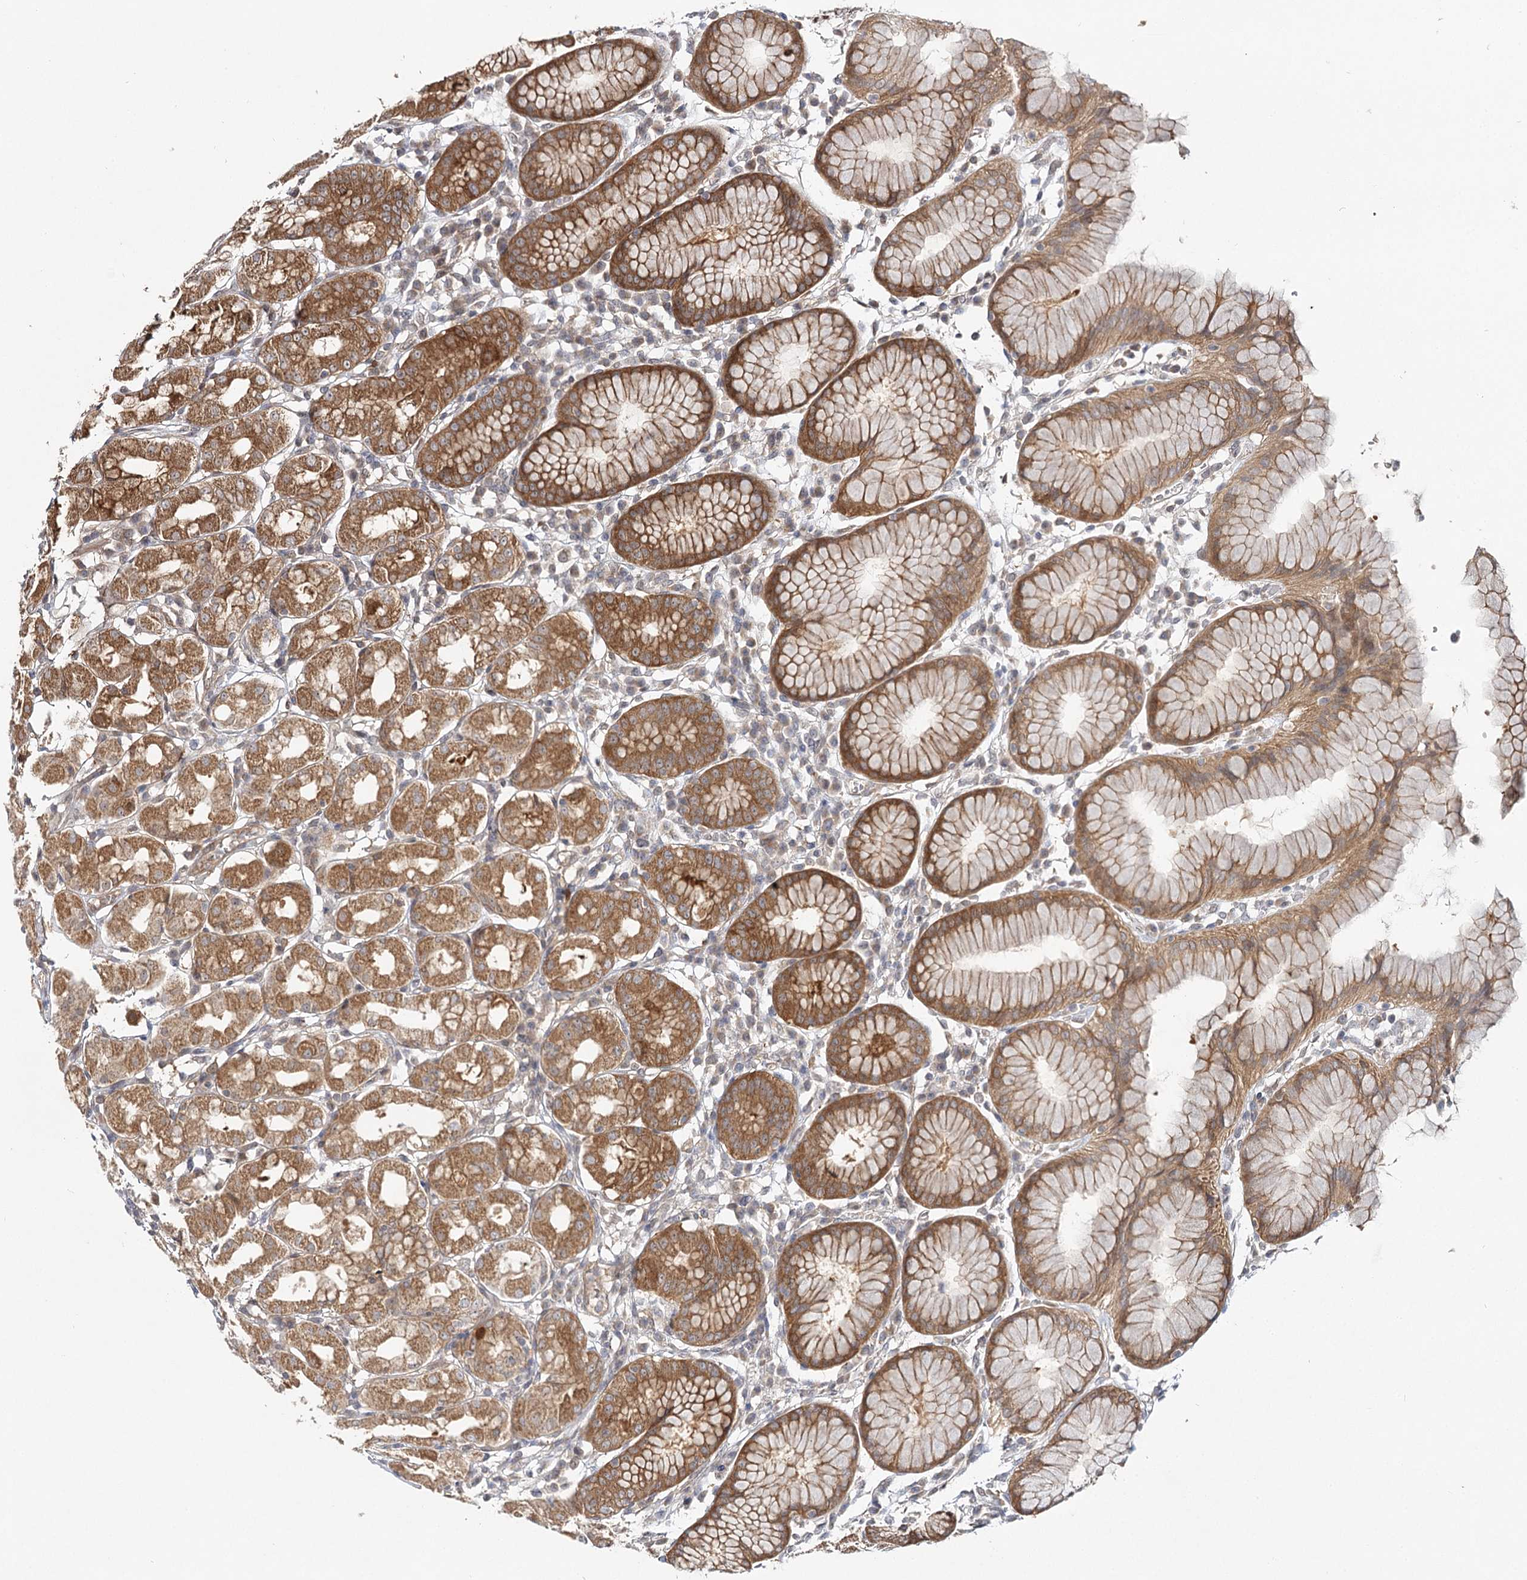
{"staining": {"intensity": "moderate", "quantity": ">75%", "location": "cytoplasmic/membranous"}, "tissue": "stomach", "cell_type": "Glandular cells", "image_type": "normal", "snomed": [{"axis": "morphology", "description": "Normal tissue, NOS"}, {"axis": "topography", "description": "Stomach"}, {"axis": "topography", "description": "Stomach, lower"}], "caption": "Brown immunohistochemical staining in benign stomach reveals moderate cytoplasmic/membranous staining in about >75% of glandular cells. Using DAB (3,3'-diaminobenzidine) (brown) and hematoxylin (blue) stains, captured at high magnification using brightfield microscopy.", "gene": "INPP4B", "patient": {"sex": "female", "age": 56}}